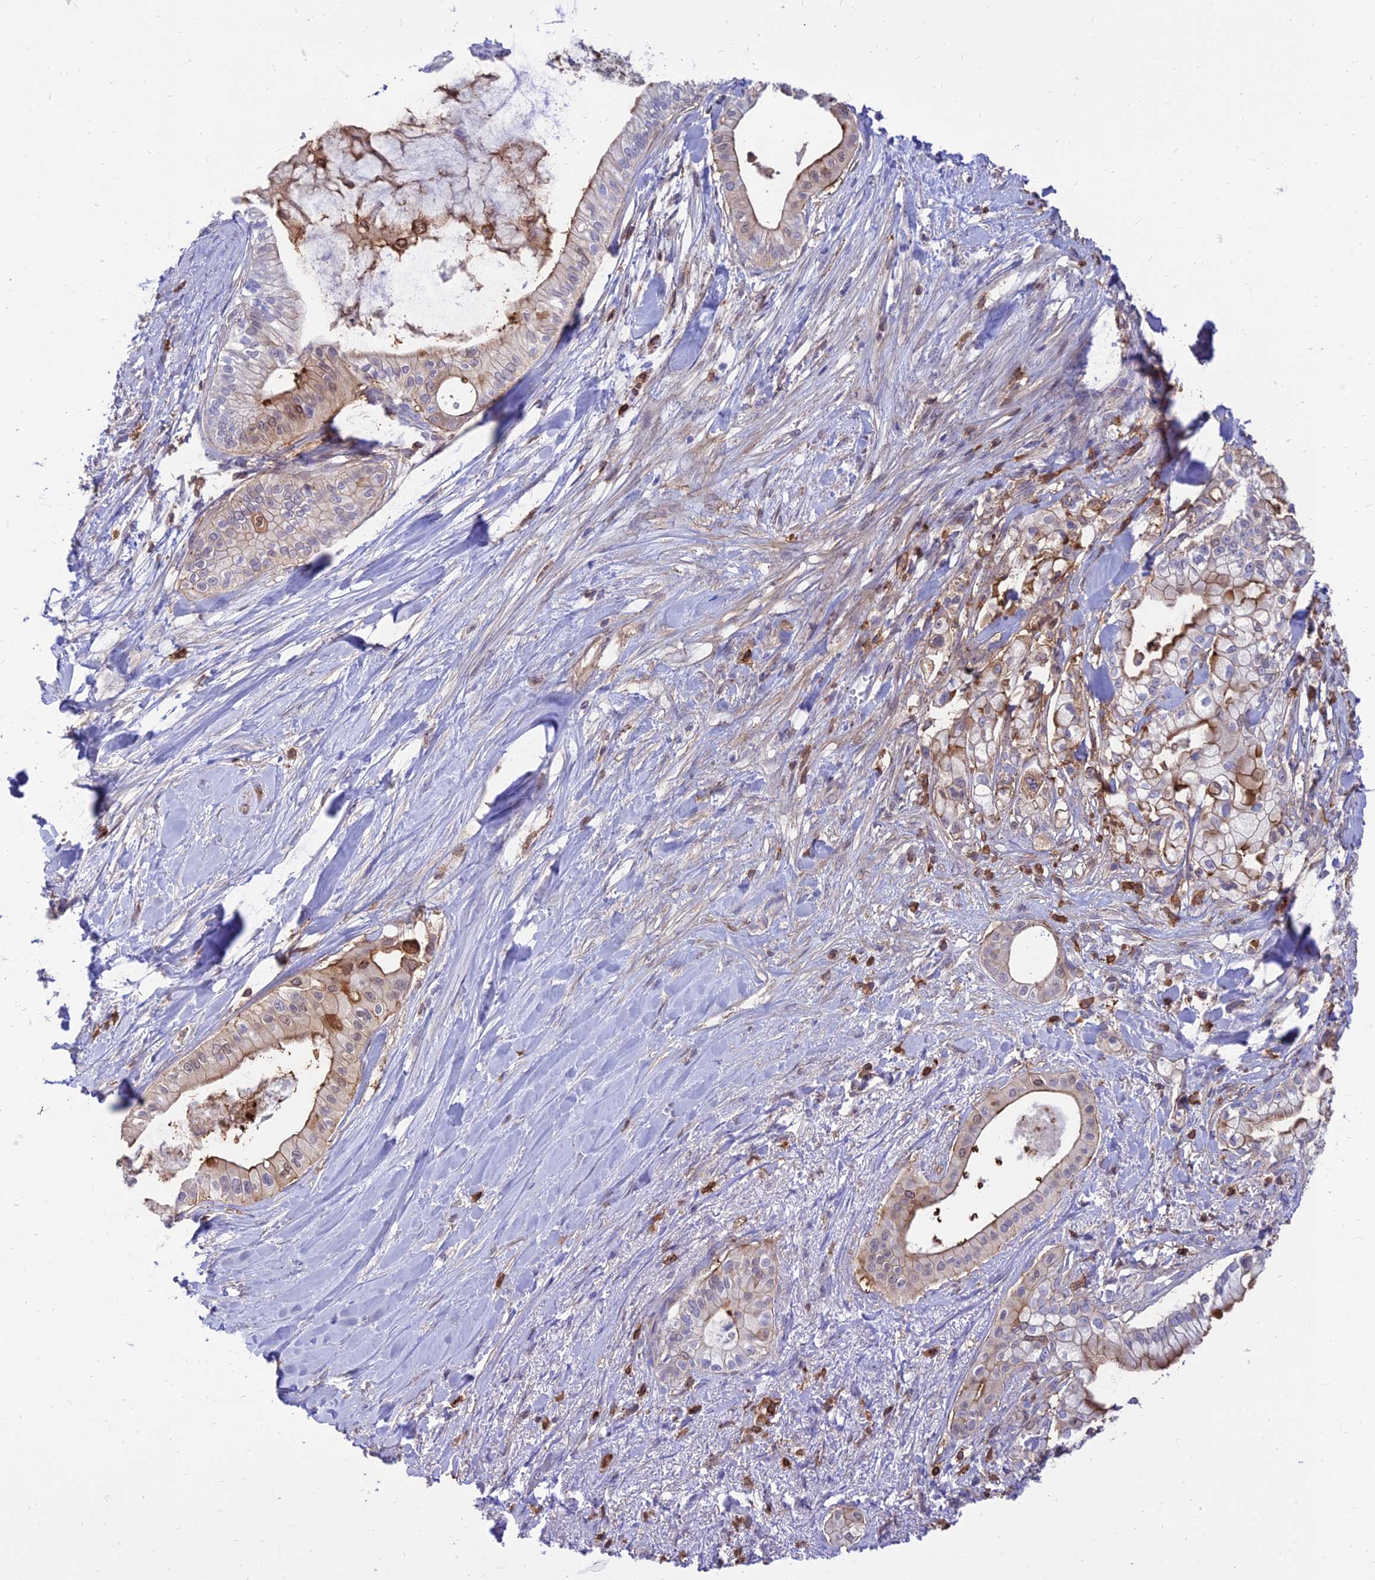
{"staining": {"intensity": "moderate", "quantity": "<25%", "location": "cytoplasmic/membranous"}, "tissue": "pancreatic cancer", "cell_type": "Tumor cells", "image_type": "cancer", "snomed": [{"axis": "morphology", "description": "Adenocarcinoma, NOS"}, {"axis": "topography", "description": "Pancreas"}], "caption": "This photomicrograph exhibits IHC staining of adenocarcinoma (pancreatic), with low moderate cytoplasmic/membranous positivity in about <25% of tumor cells.", "gene": "SREK1IP1", "patient": {"sex": "male", "age": 78}}